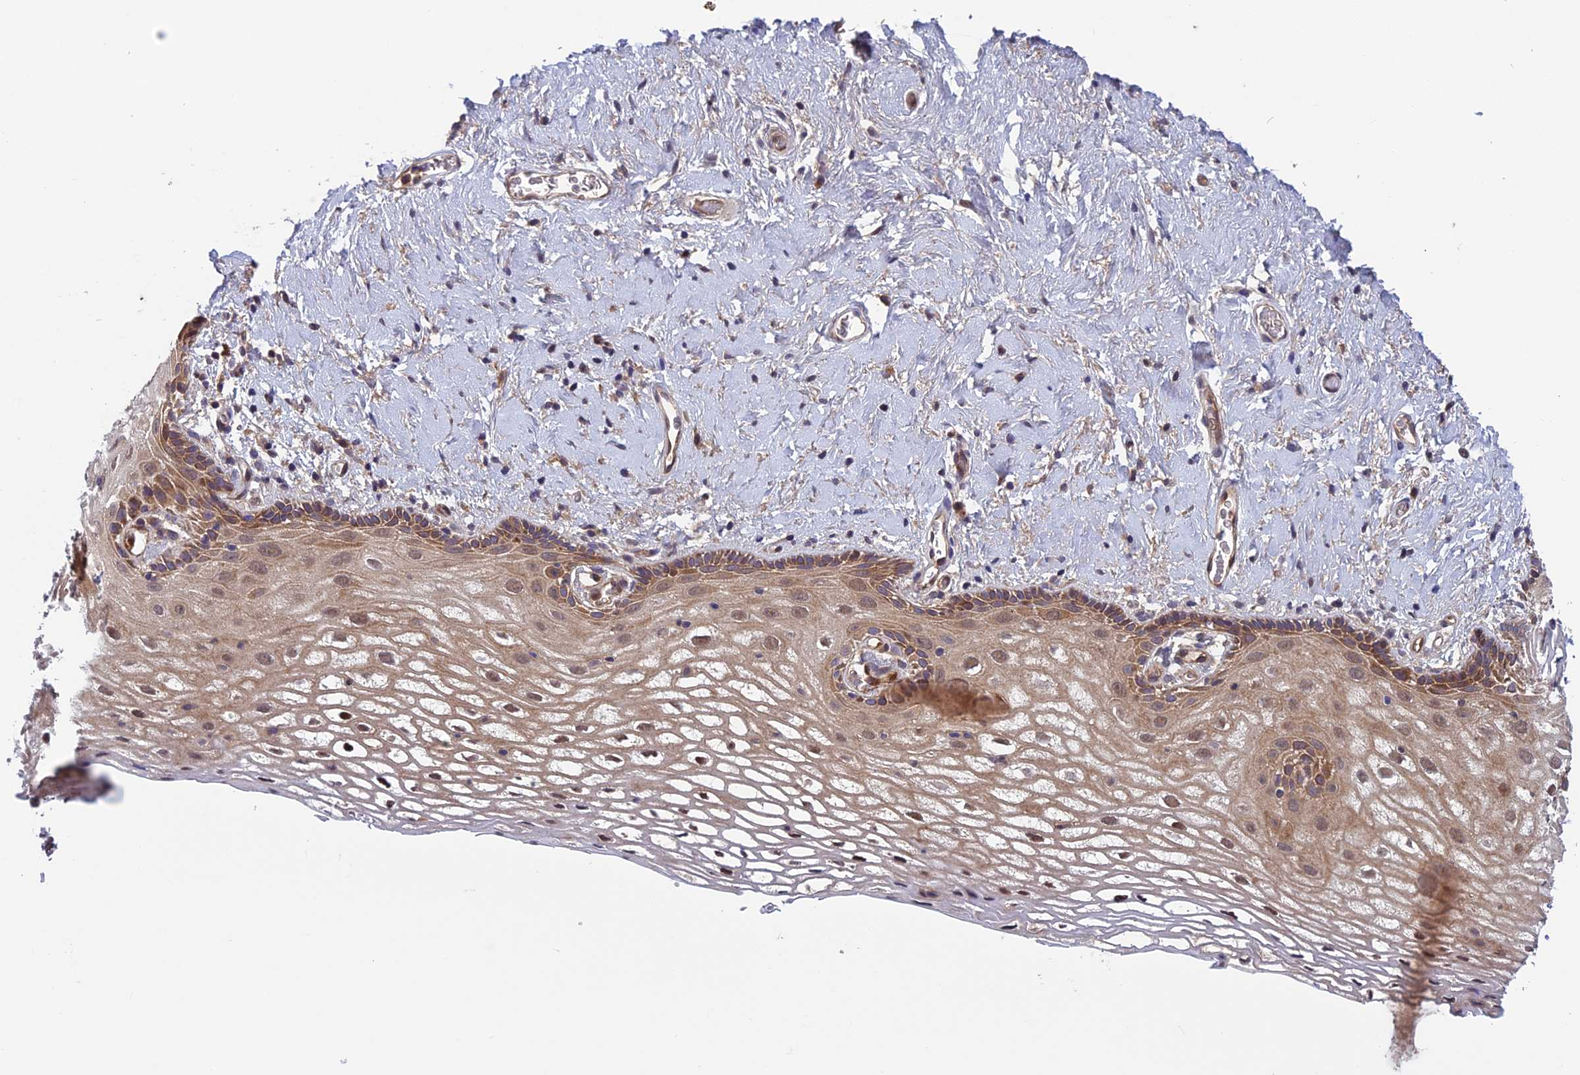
{"staining": {"intensity": "moderate", "quantity": "25%-75%", "location": "cytoplasmic/membranous,nuclear"}, "tissue": "vagina", "cell_type": "Squamous epithelial cells", "image_type": "normal", "snomed": [{"axis": "morphology", "description": "Normal tissue, NOS"}, {"axis": "morphology", "description": "Adenocarcinoma, NOS"}, {"axis": "topography", "description": "Rectum"}, {"axis": "topography", "description": "Vagina"}], "caption": "Normal vagina was stained to show a protein in brown. There is medium levels of moderate cytoplasmic/membranous,nuclear expression in about 25%-75% of squamous epithelial cells.", "gene": "CCDC15", "patient": {"sex": "female", "age": 71}}